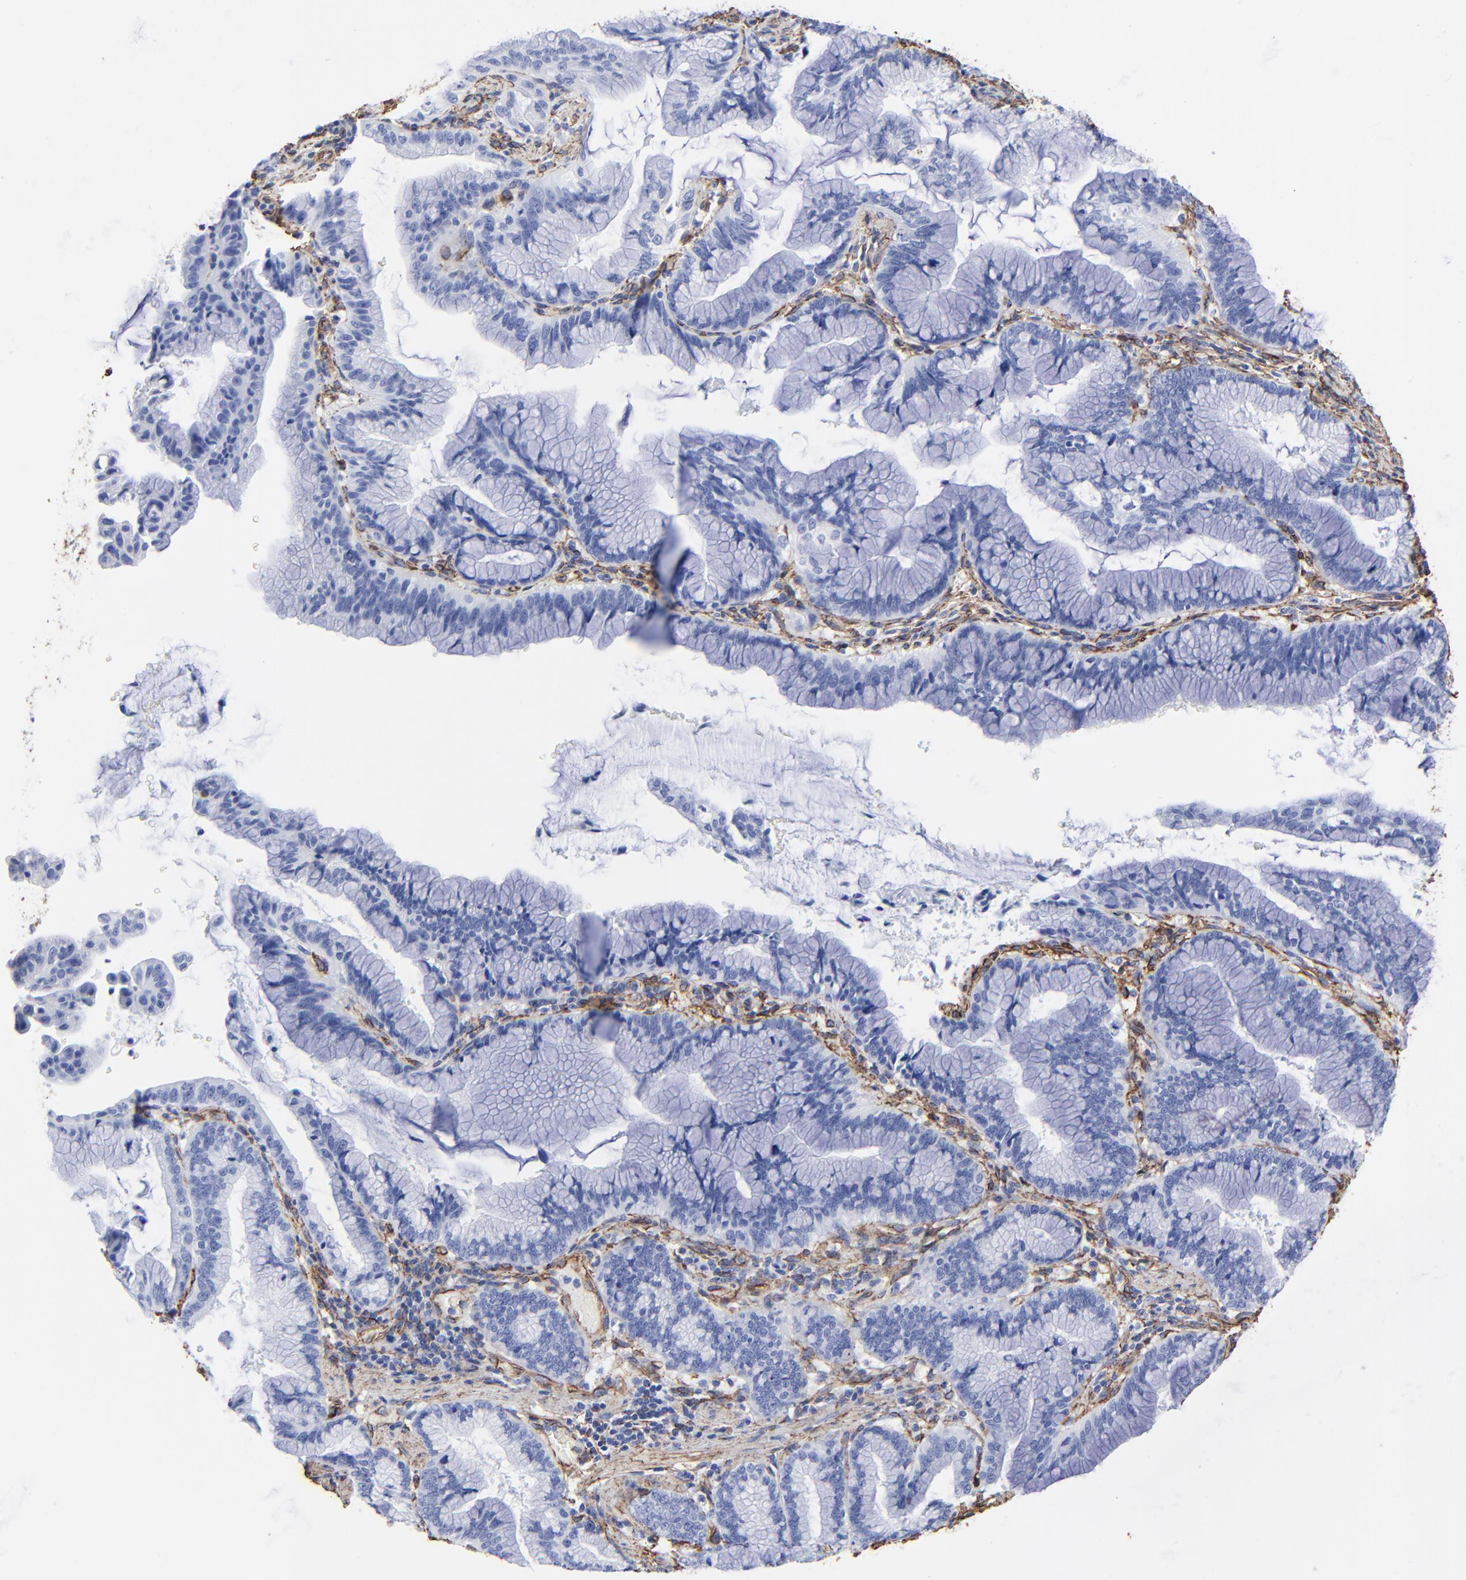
{"staining": {"intensity": "negative", "quantity": "none", "location": "none"}, "tissue": "pancreatic cancer", "cell_type": "Tumor cells", "image_type": "cancer", "snomed": [{"axis": "morphology", "description": "Adenocarcinoma, NOS"}, {"axis": "topography", "description": "Pancreas"}], "caption": "An immunohistochemistry image of pancreatic cancer is shown. There is no staining in tumor cells of pancreatic cancer. (DAB (3,3'-diaminobenzidine) IHC visualized using brightfield microscopy, high magnification).", "gene": "CAV1", "patient": {"sex": "female", "age": 64}}